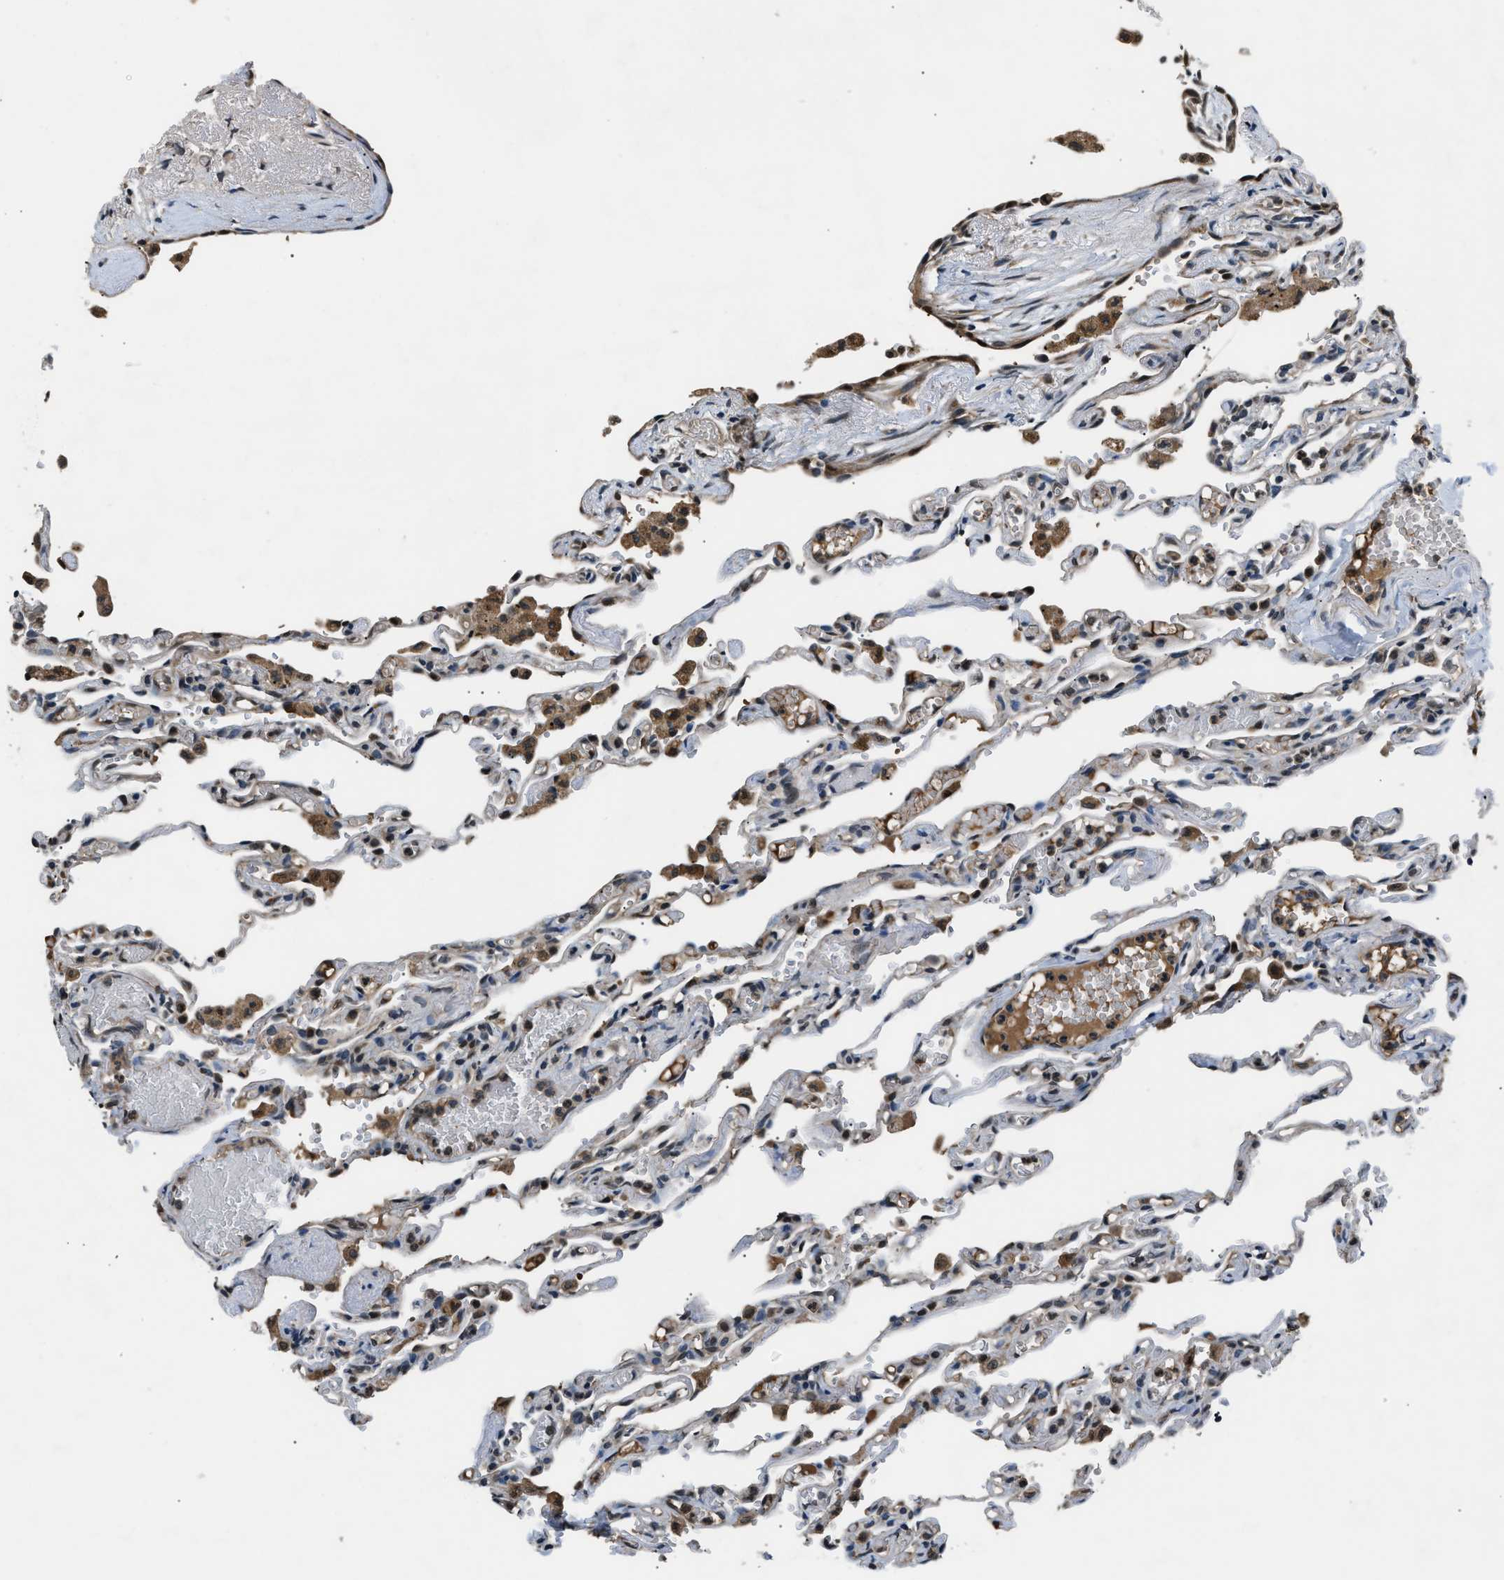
{"staining": {"intensity": "moderate", "quantity": "<25%", "location": "cytoplasmic/membranous"}, "tissue": "lung", "cell_type": "Alveolar cells", "image_type": "normal", "snomed": [{"axis": "morphology", "description": "Normal tissue, NOS"}, {"axis": "topography", "description": "Lung"}], "caption": "Moderate cytoplasmic/membranous expression is identified in about <25% of alveolar cells in unremarkable lung.", "gene": "TP53I3", "patient": {"sex": "male", "age": 21}}